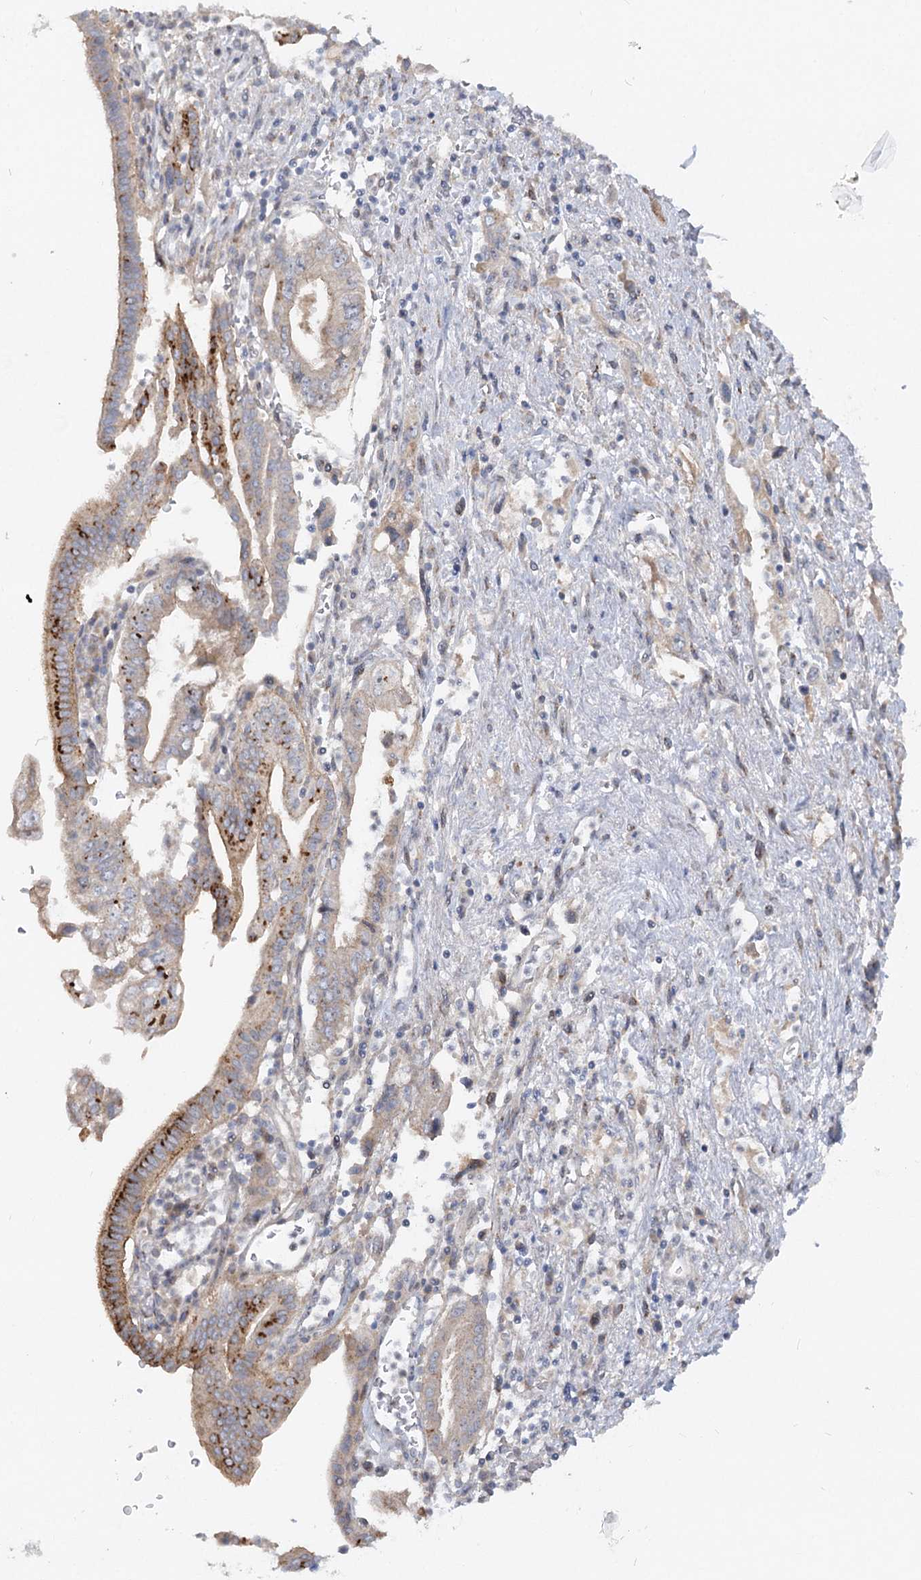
{"staining": {"intensity": "moderate", "quantity": "<25%", "location": "cytoplasmic/membranous"}, "tissue": "pancreatic cancer", "cell_type": "Tumor cells", "image_type": "cancer", "snomed": [{"axis": "morphology", "description": "Adenocarcinoma, NOS"}, {"axis": "topography", "description": "Pancreas"}], "caption": "Immunohistochemistry (IHC) image of pancreatic cancer (adenocarcinoma) stained for a protein (brown), which demonstrates low levels of moderate cytoplasmic/membranous staining in approximately <25% of tumor cells.", "gene": "FGF19", "patient": {"sex": "female", "age": 73}}